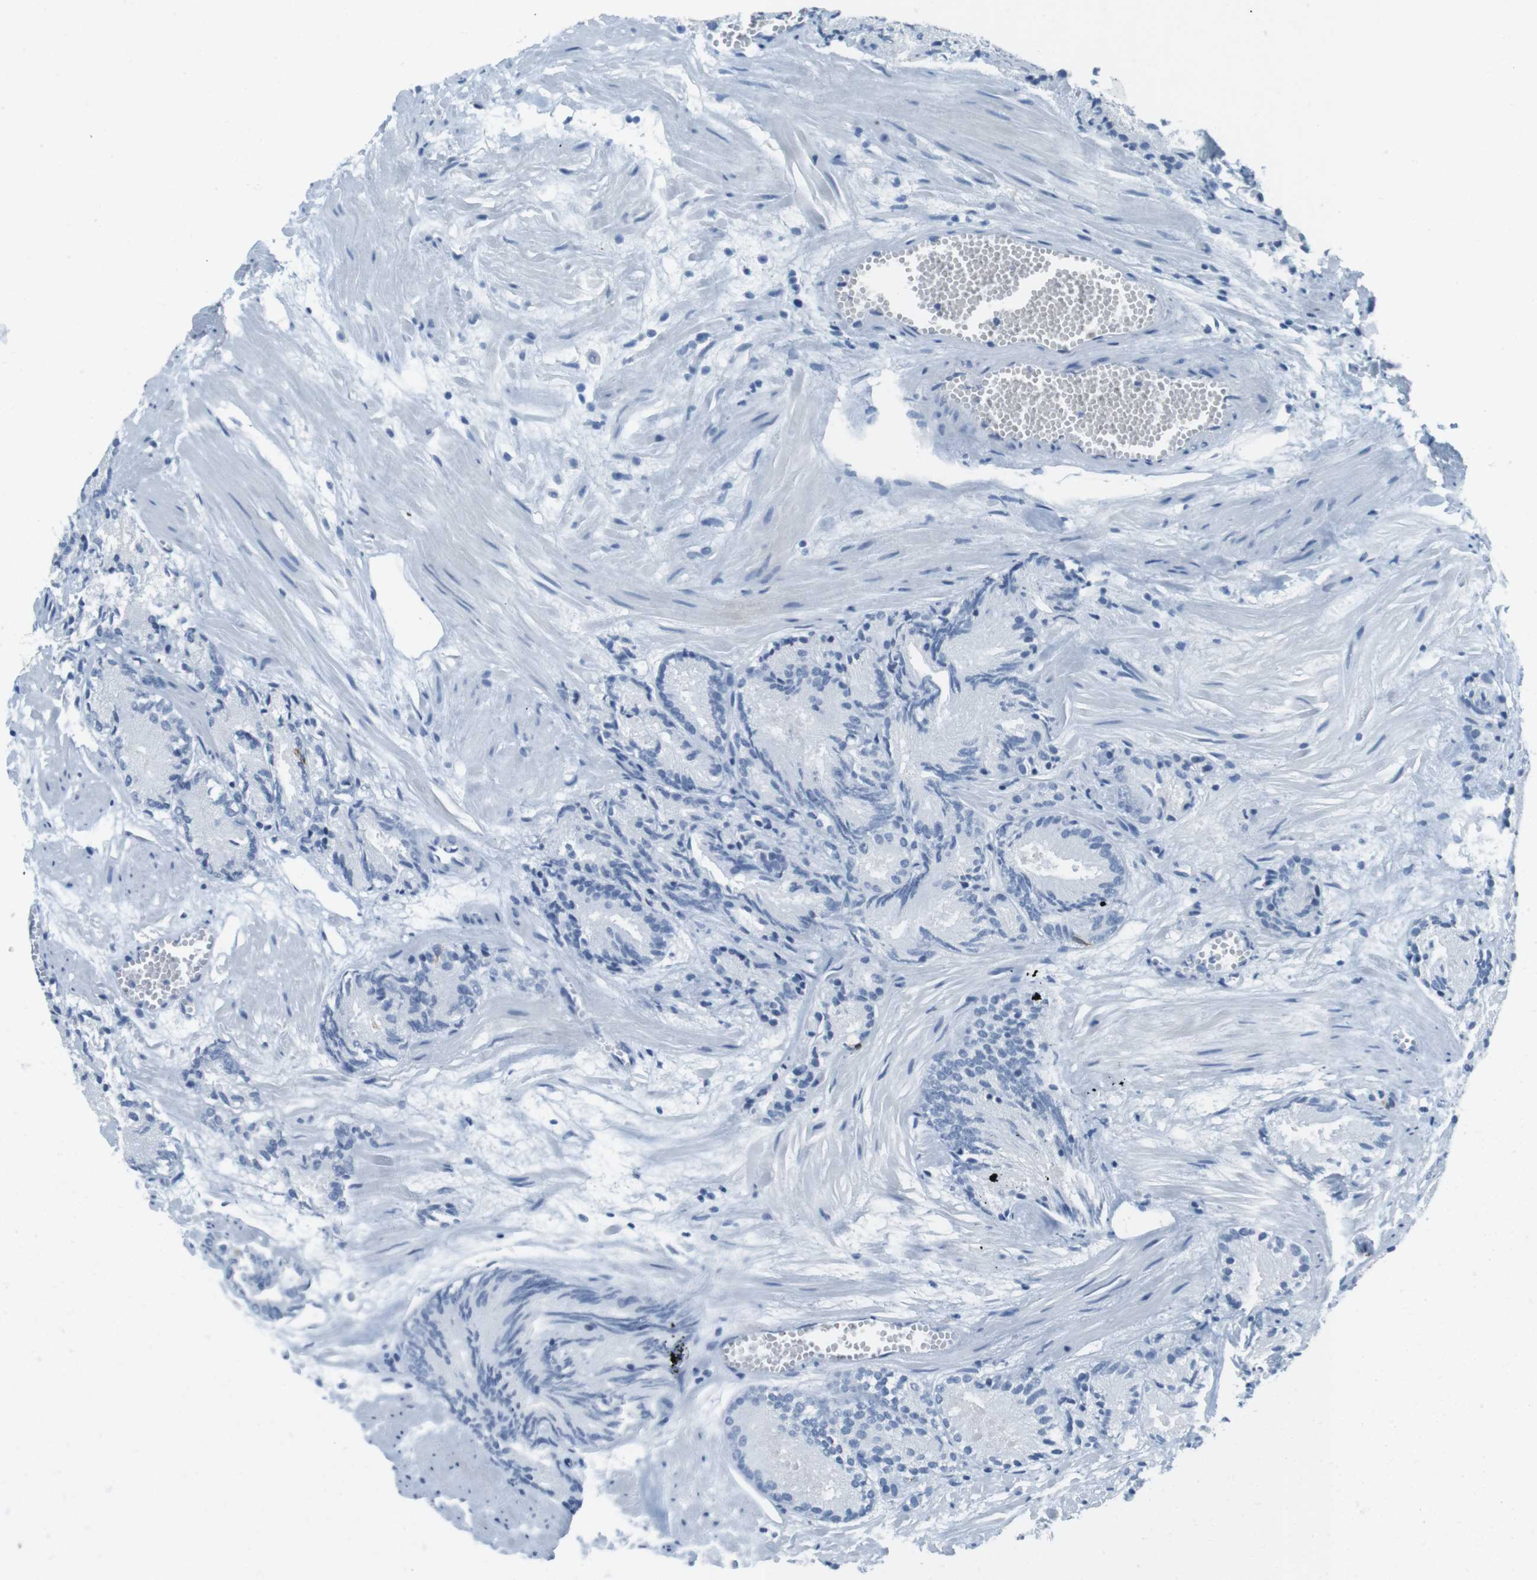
{"staining": {"intensity": "negative", "quantity": "none", "location": "none"}, "tissue": "prostate cancer", "cell_type": "Tumor cells", "image_type": "cancer", "snomed": [{"axis": "morphology", "description": "Adenocarcinoma, Low grade"}, {"axis": "topography", "description": "Prostate"}], "caption": "Protein analysis of prostate cancer reveals no significant positivity in tumor cells.", "gene": "TMEM207", "patient": {"sex": "male", "age": 72}}